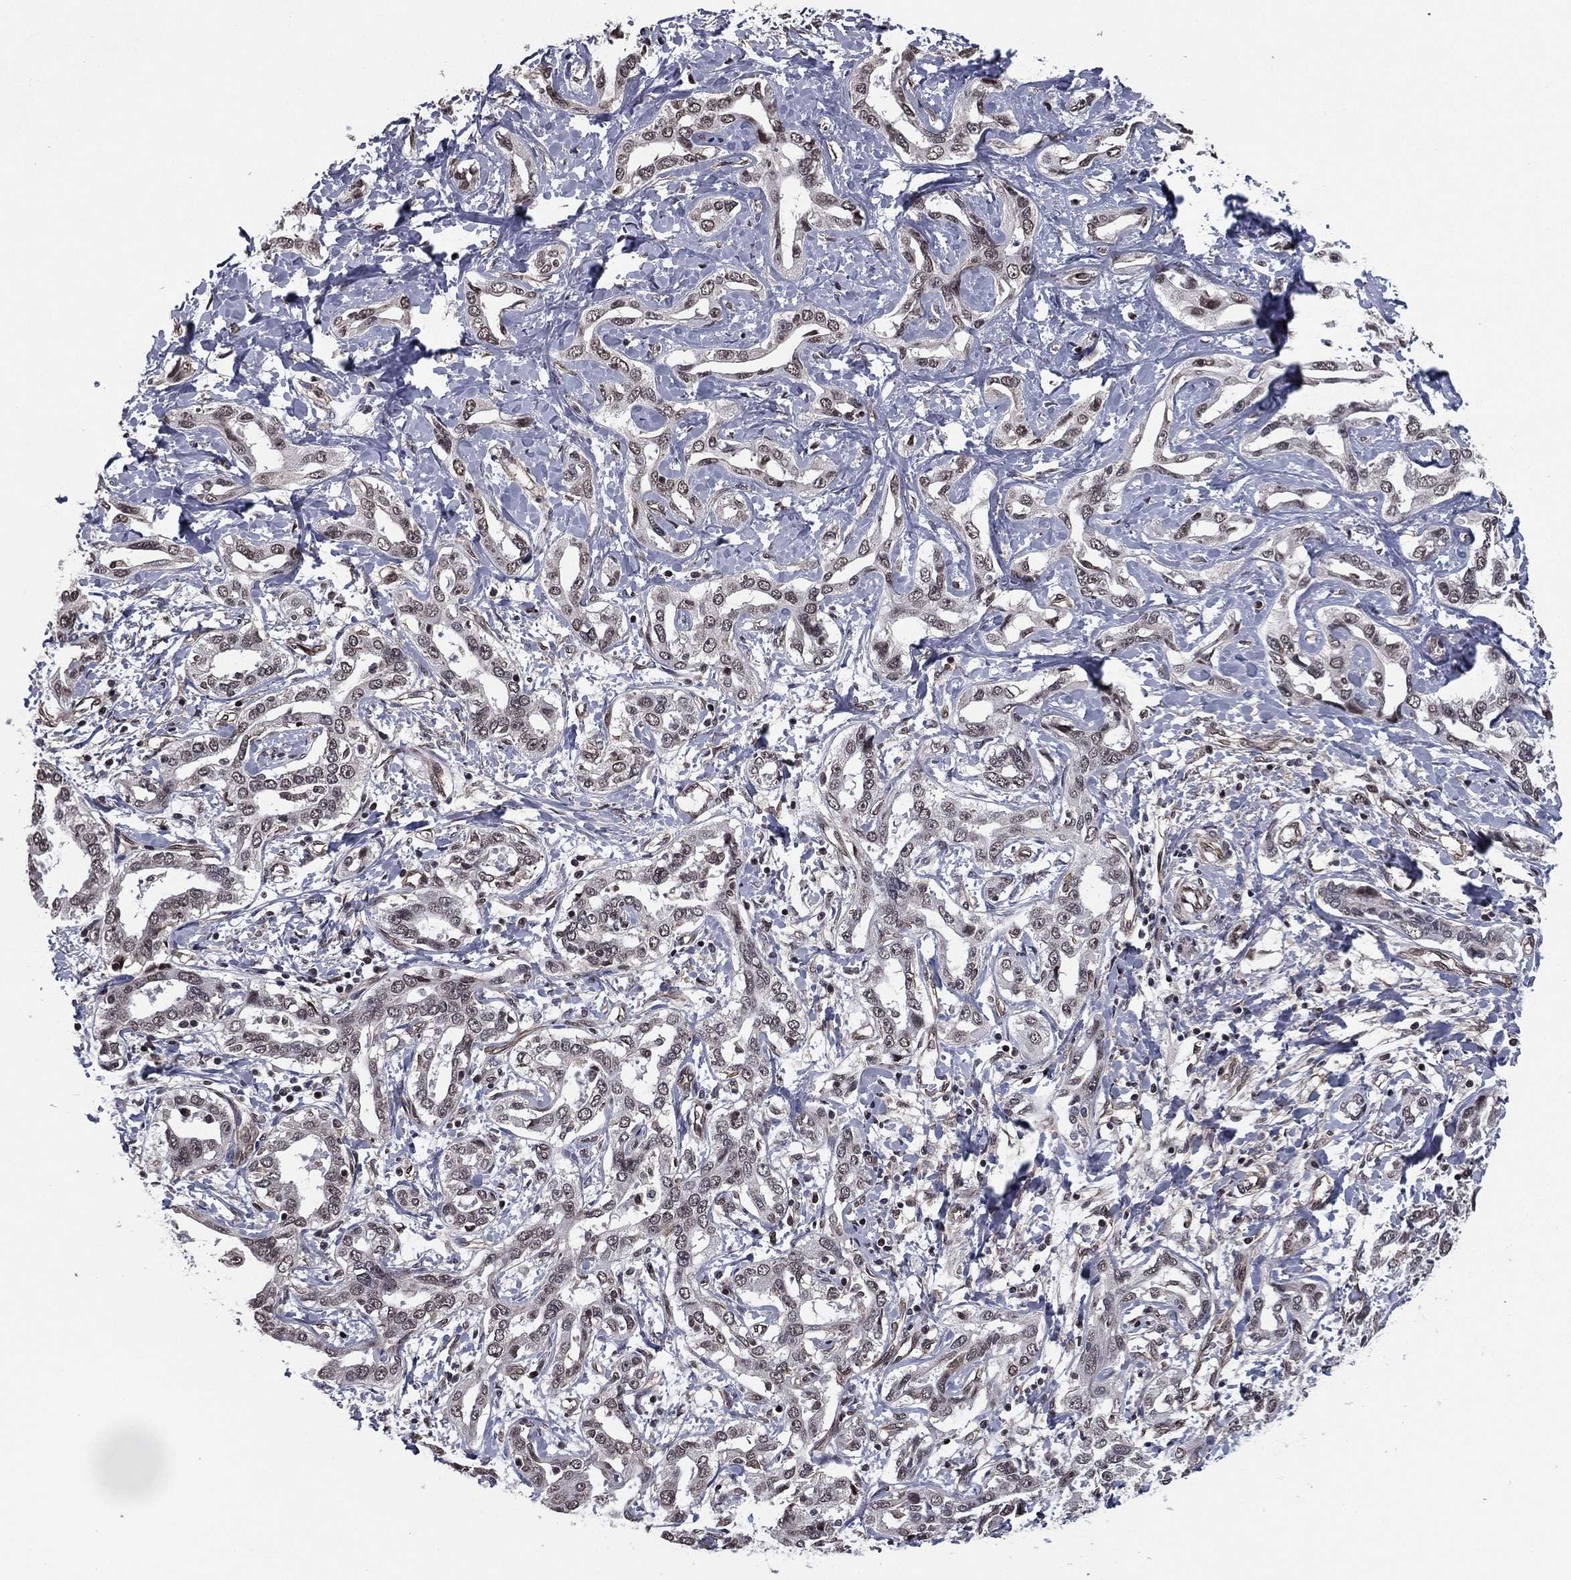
{"staining": {"intensity": "negative", "quantity": "none", "location": "none"}, "tissue": "liver cancer", "cell_type": "Tumor cells", "image_type": "cancer", "snomed": [{"axis": "morphology", "description": "Cholangiocarcinoma"}, {"axis": "topography", "description": "Liver"}], "caption": "This is a histopathology image of immunohistochemistry (IHC) staining of liver cholangiocarcinoma, which shows no expression in tumor cells.", "gene": "RARB", "patient": {"sex": "male", "age": 59}}